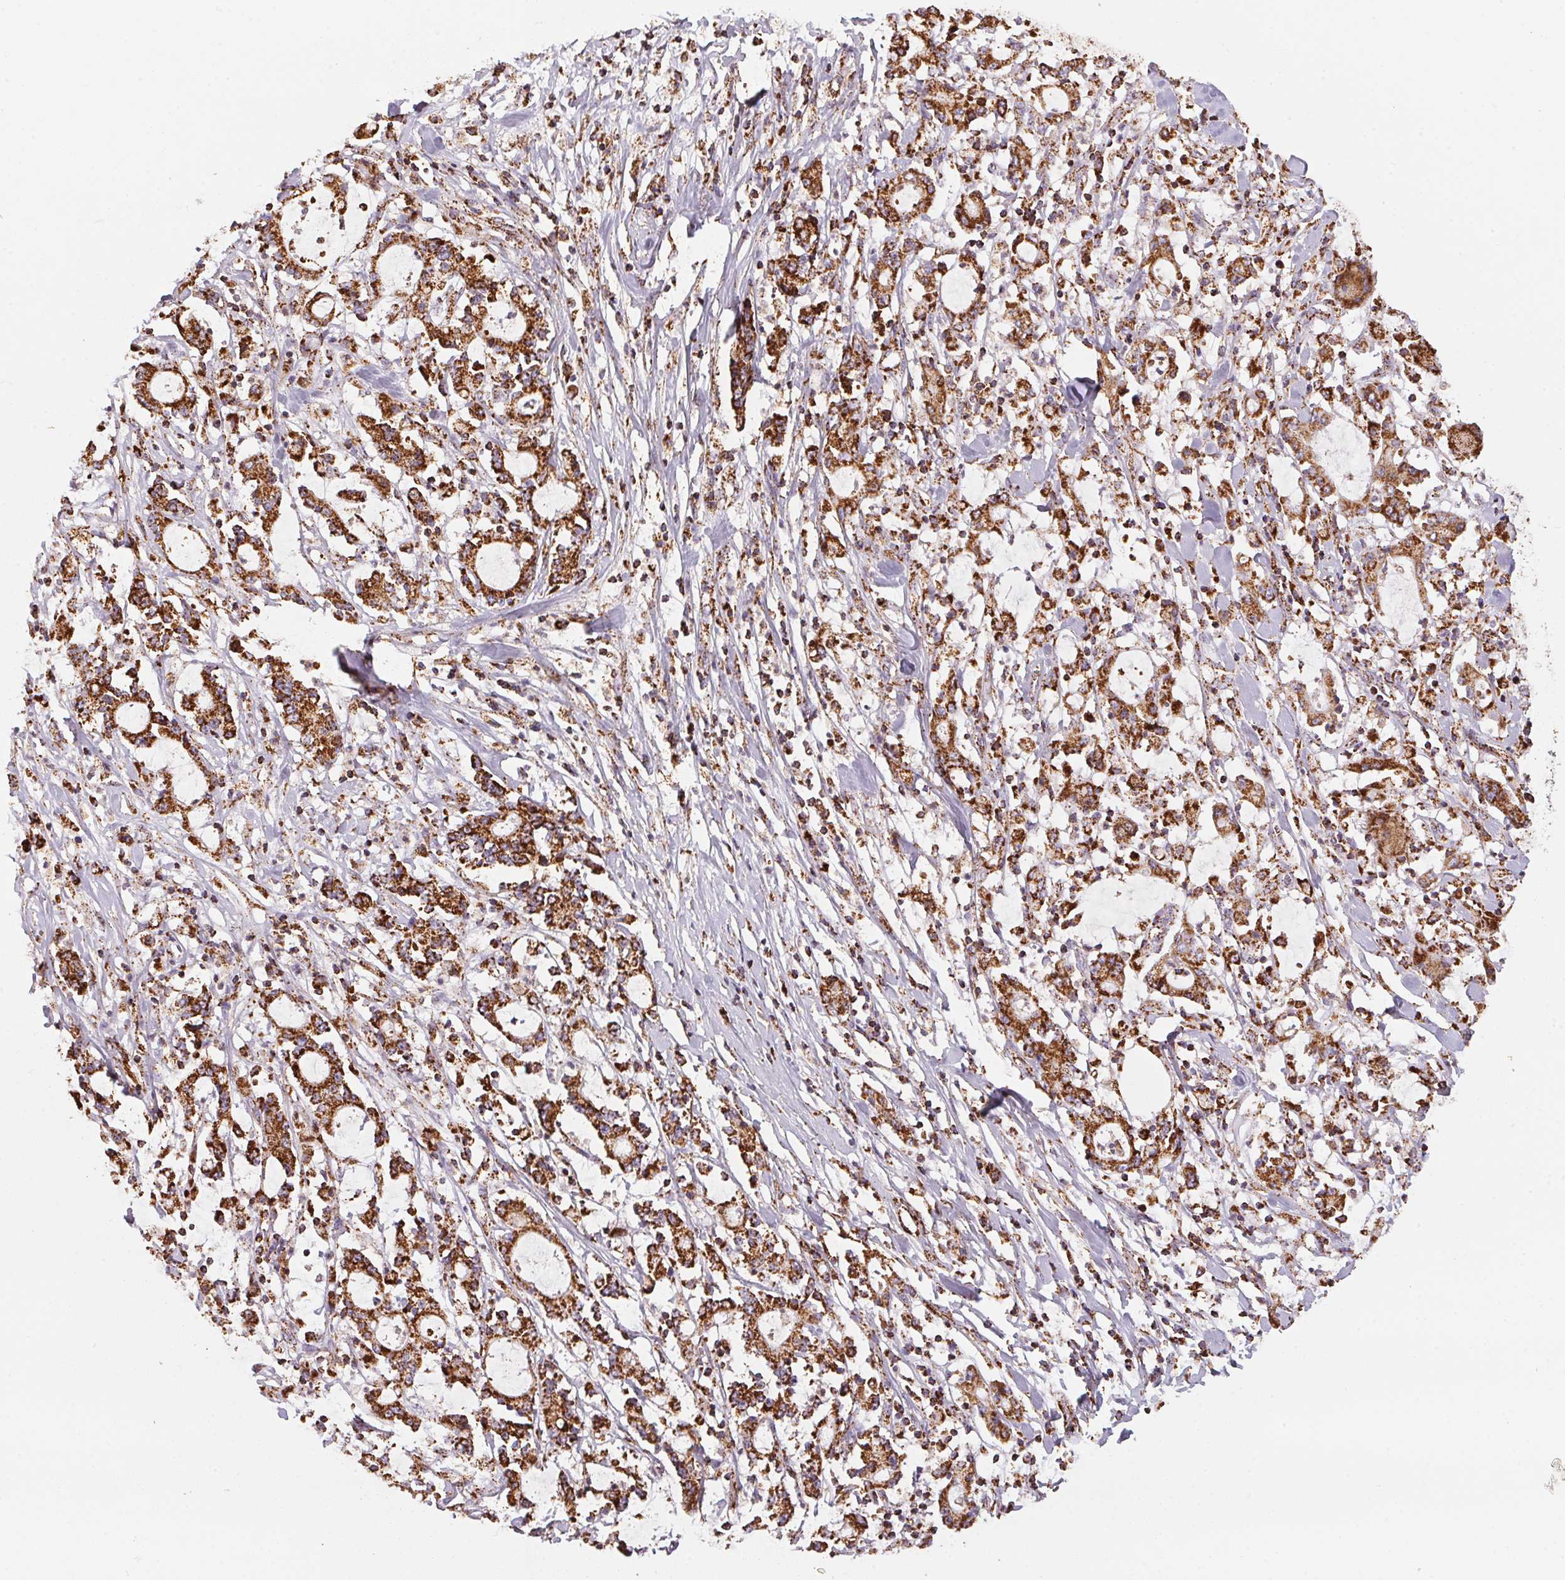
{"staining": {"intensity": "strong", "quantity": ">75%", "location": "cytoplasmic/membranous"}, "tissue": "stomach cancer", "cell_type": "Tumor cells", "image_type": "cancer", "snomed": [{"axis": "morphology", "description": "Adenocarcinoma, NOS"}, {"axis": "topography", "description": "Stomach, upper"}], "caption": "Stomach cancer tissue shows strong cytoplasmic/membranous positivity in about >75% of tumor cells, visualized by immunohistochemistry.", "gene": "NDUFS2", "patient": {"sex": "male", "age": 68}}